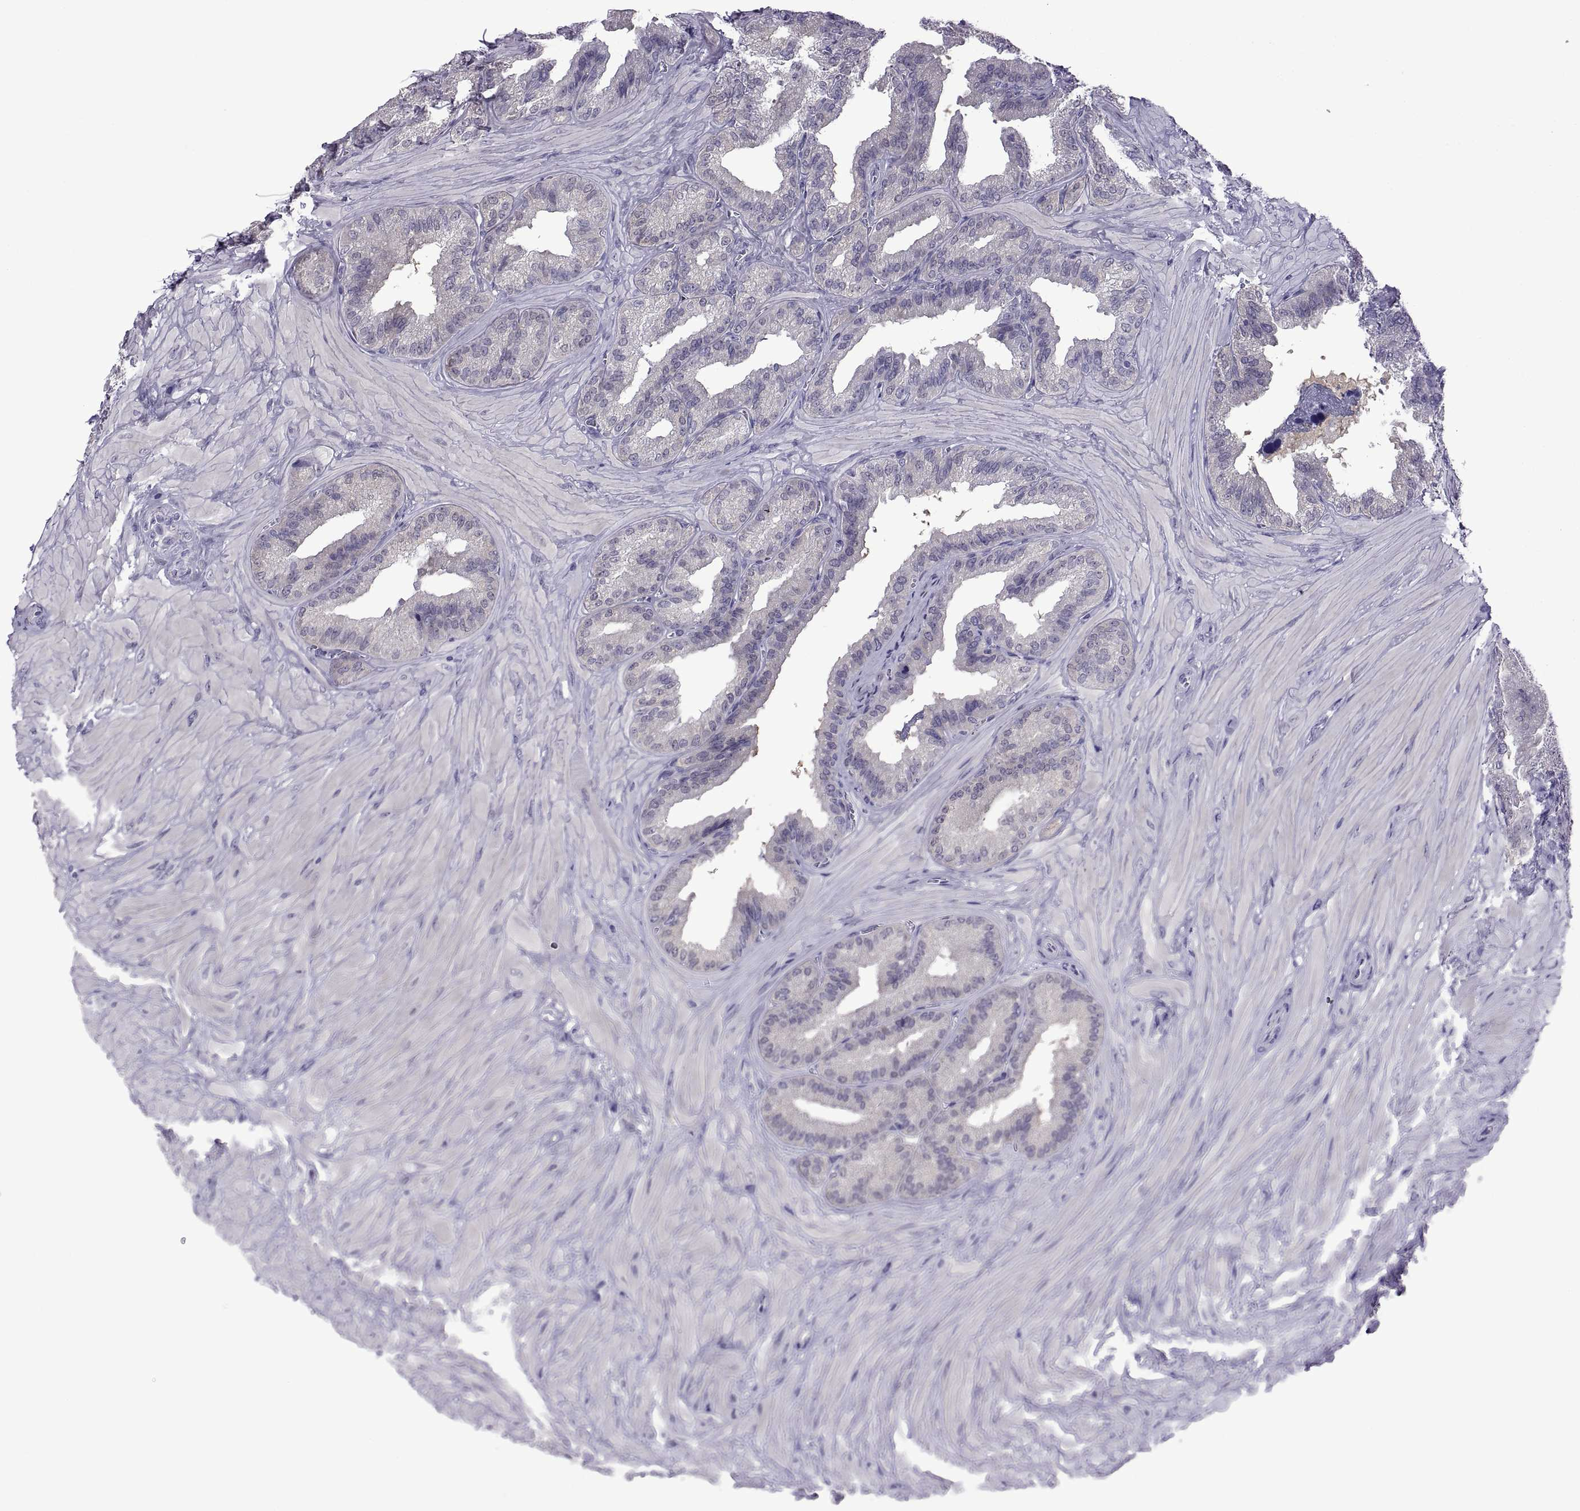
{"staining": {"intensity": "negative", "quantity": "none", "location": "none"}, "tissue": "seminal vesicle", "cell_type": "Glandular cells", "image_type": "normal", "snomed": [{"axis": "morphology", "description": "Normal tissue, NOS"}, {"axis": "topography", "description": "Seminal veicle"}], "caption": "IHC image of normal seminal vesicle: seminal vesicle stained with DAB (3,3'-diaminobenzidine) reveals no significant protein expression in glandular cells.", "gene": "SPDYE10", "patient": {"sex": "male", "age": 37}}